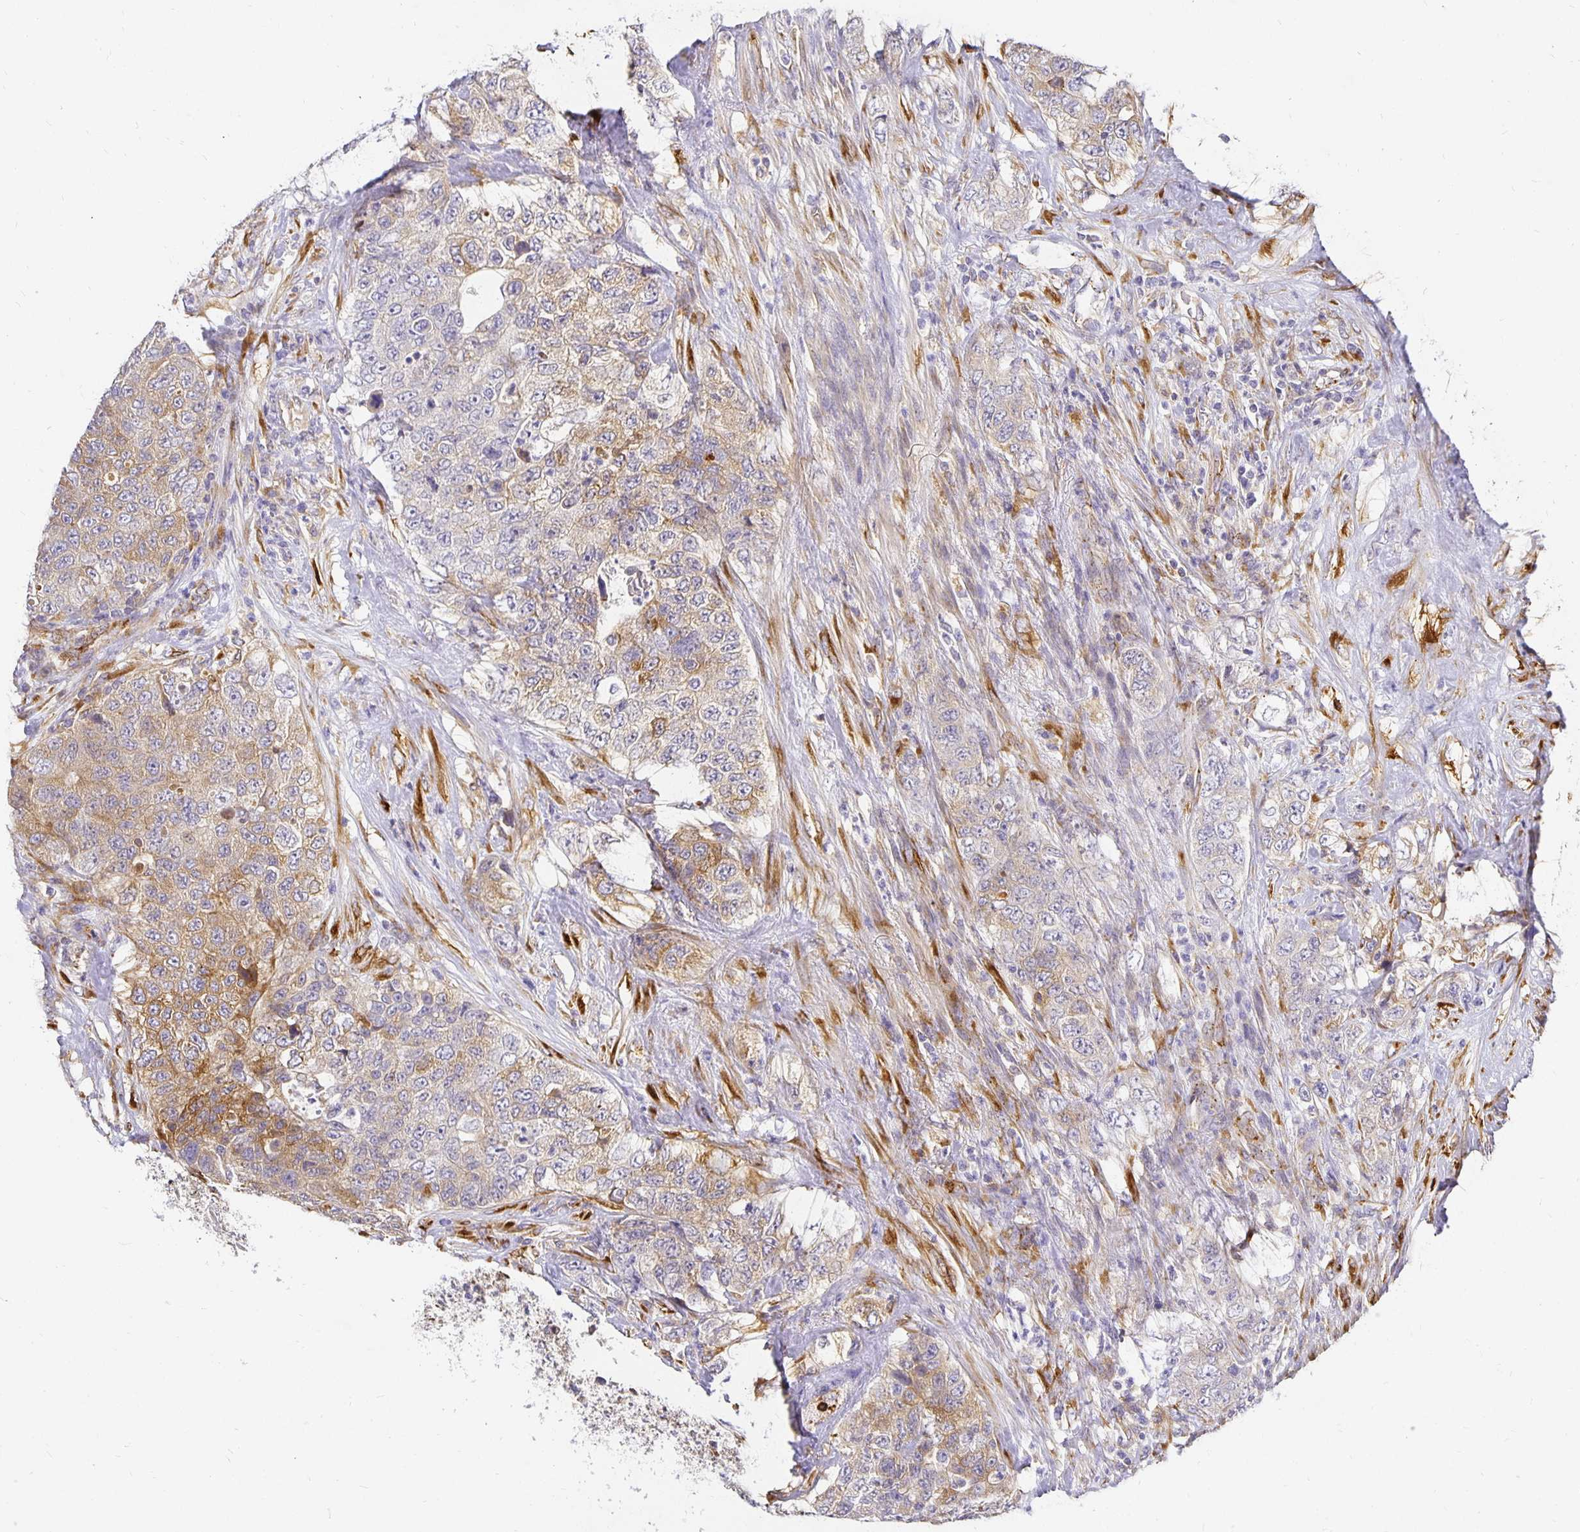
{"staining": {"intensity": "weak", "quantity": ">75%", "location": "cytoplasmic/membranous"}, "tissue": "urothelial cancer", "cell_type": "Tumor cells", "image_type": "cancer", "snomed": [{"axis": "morphology", "description": "Urothelial carcinoma, High grade"}, {"axis": "topography", "description": "Urinary bladder"}], "caption": "Tumor cells show low levels of weak cytoplasmic/membranous positivity in approximately >75% of cells in urothelial cancer. (DAB (3,3'-diaminobenzidine) IHC, brown staining for protein, blue staining for nuclei).", "gene": "PLOD1", "patient": {"sex": "female", "age": 78}}